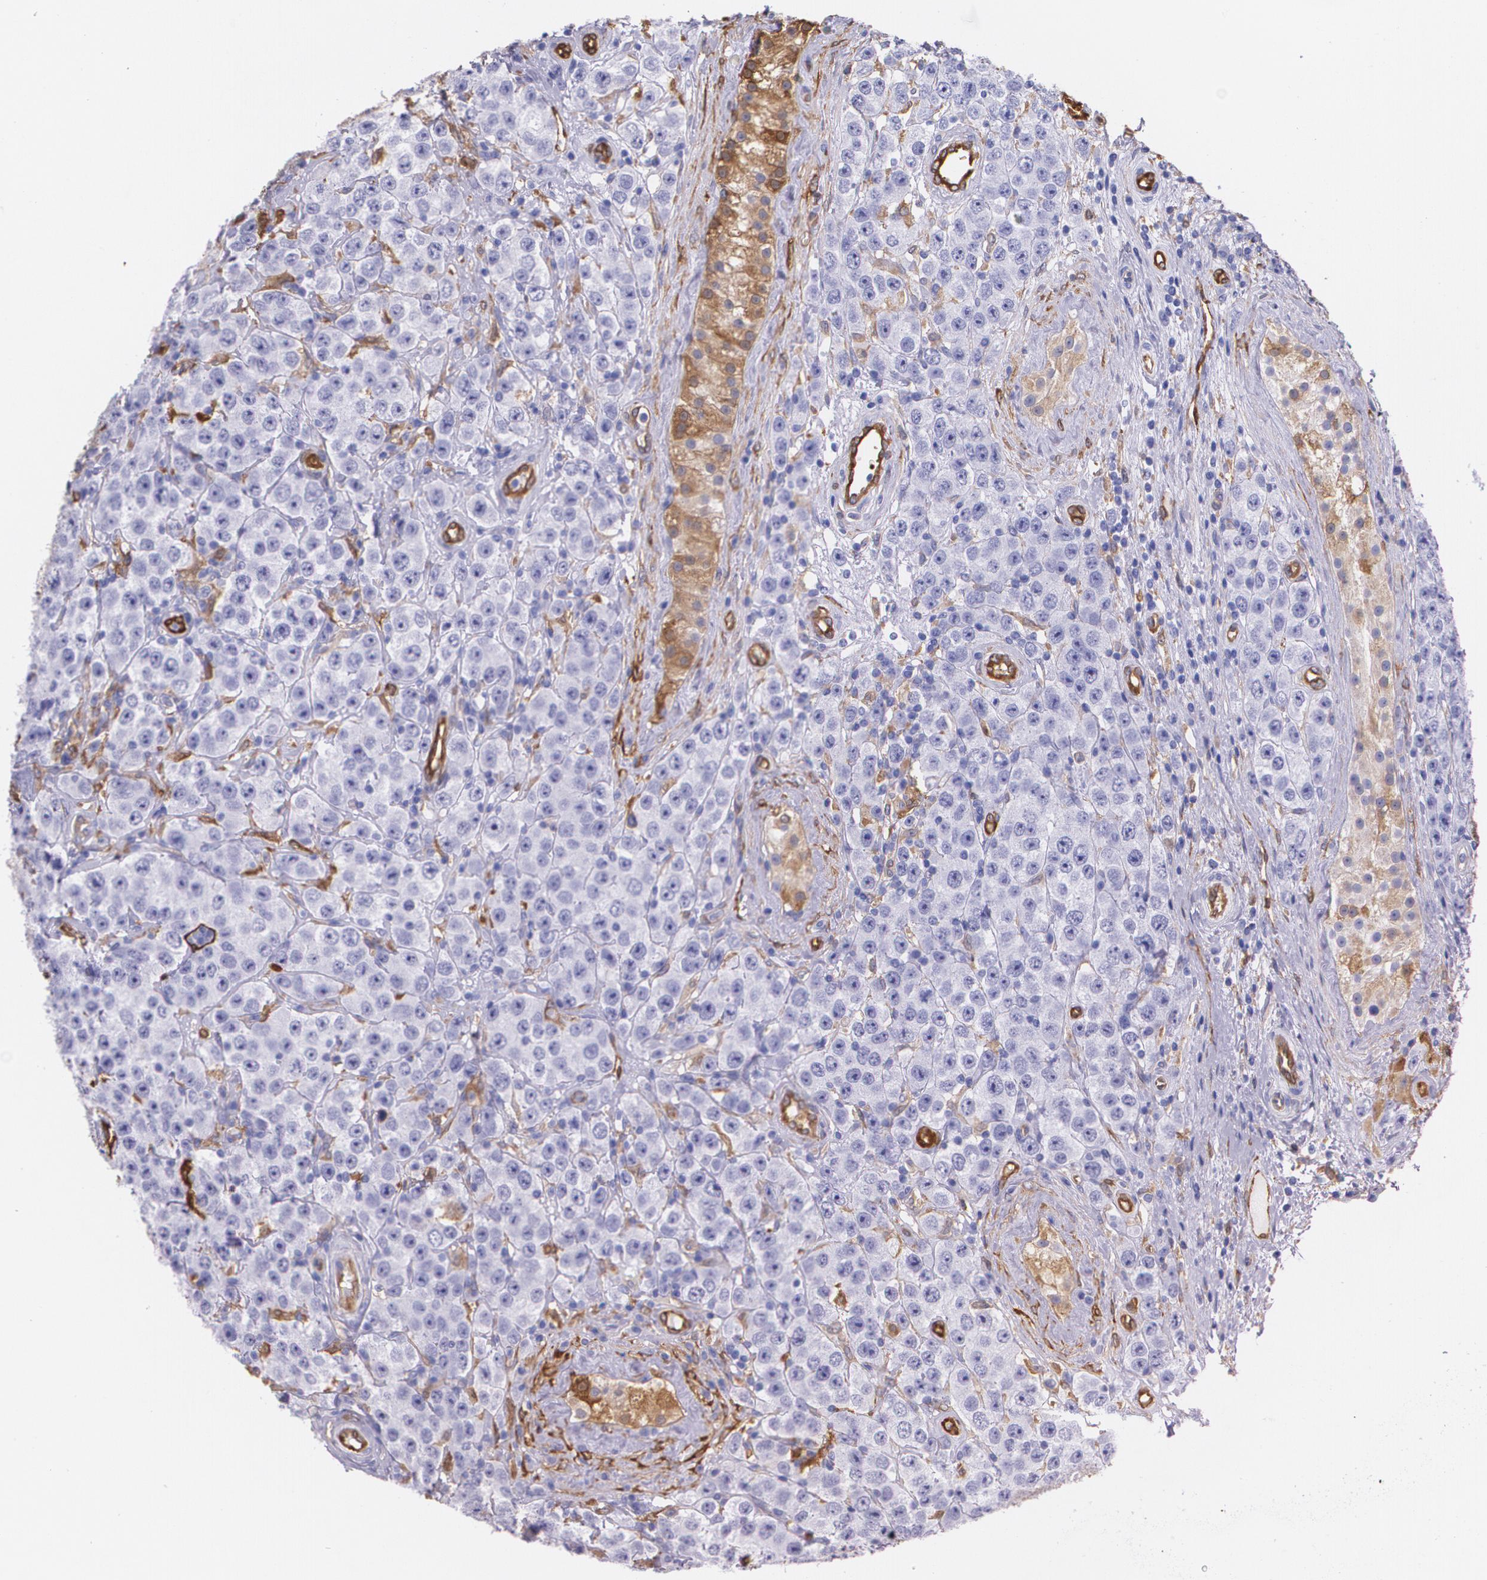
{"staining": {"intensity": "negative", "quantity": "none", "location": "none"}, "tissue": "testis cancer", "cell_type": "Tumor cells", "image_type": "cancer", "snomed": [{"axis": "morphology", "description": "Seminoma, NOS"}, {"axis": "topography", "description": "Testis"}], "caption": "DAB immunohistochemical staining of testis cancer (seminoma) displays no significant expression in tumor cells.", "gene": "MMP2", "patient": {"sex": "male", "age": 52}}